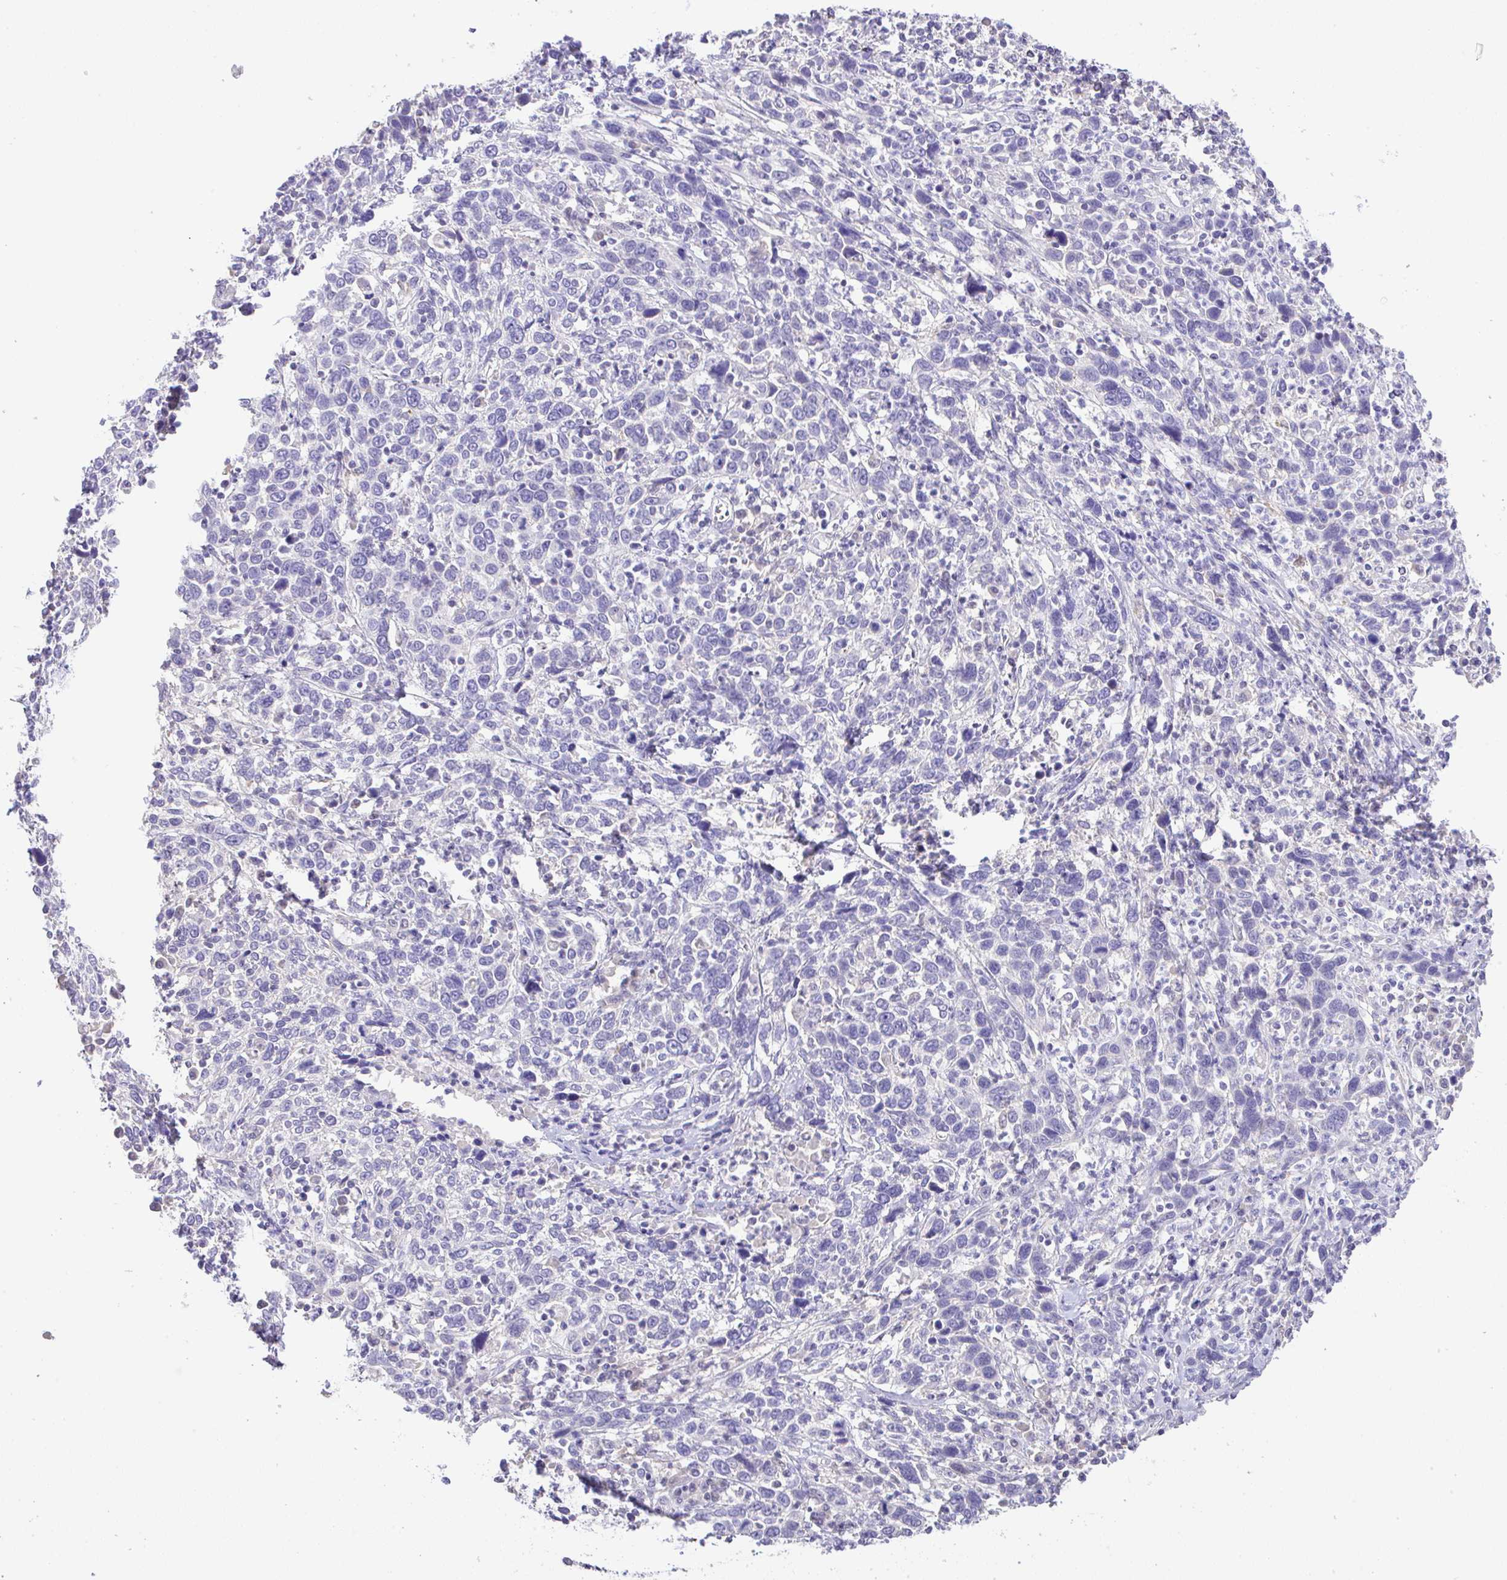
{"staining": {"intensity": "negative", "quantity": "none", "location": "none"}, "tissue": "cervical cancer", "cell_type": "Tumor cells", "image_type": "cancer", "snomed": [{"axis": "morphology", "description": "Squamous cell carcinoma, NOS"}, {"axis": "topography", "description": "Cervix"}], "caption": "There is no significant positivity in tumor cells of cervical cancer.", "gene": "CTU1", "patient": {"sex": "female", "age": 46}}